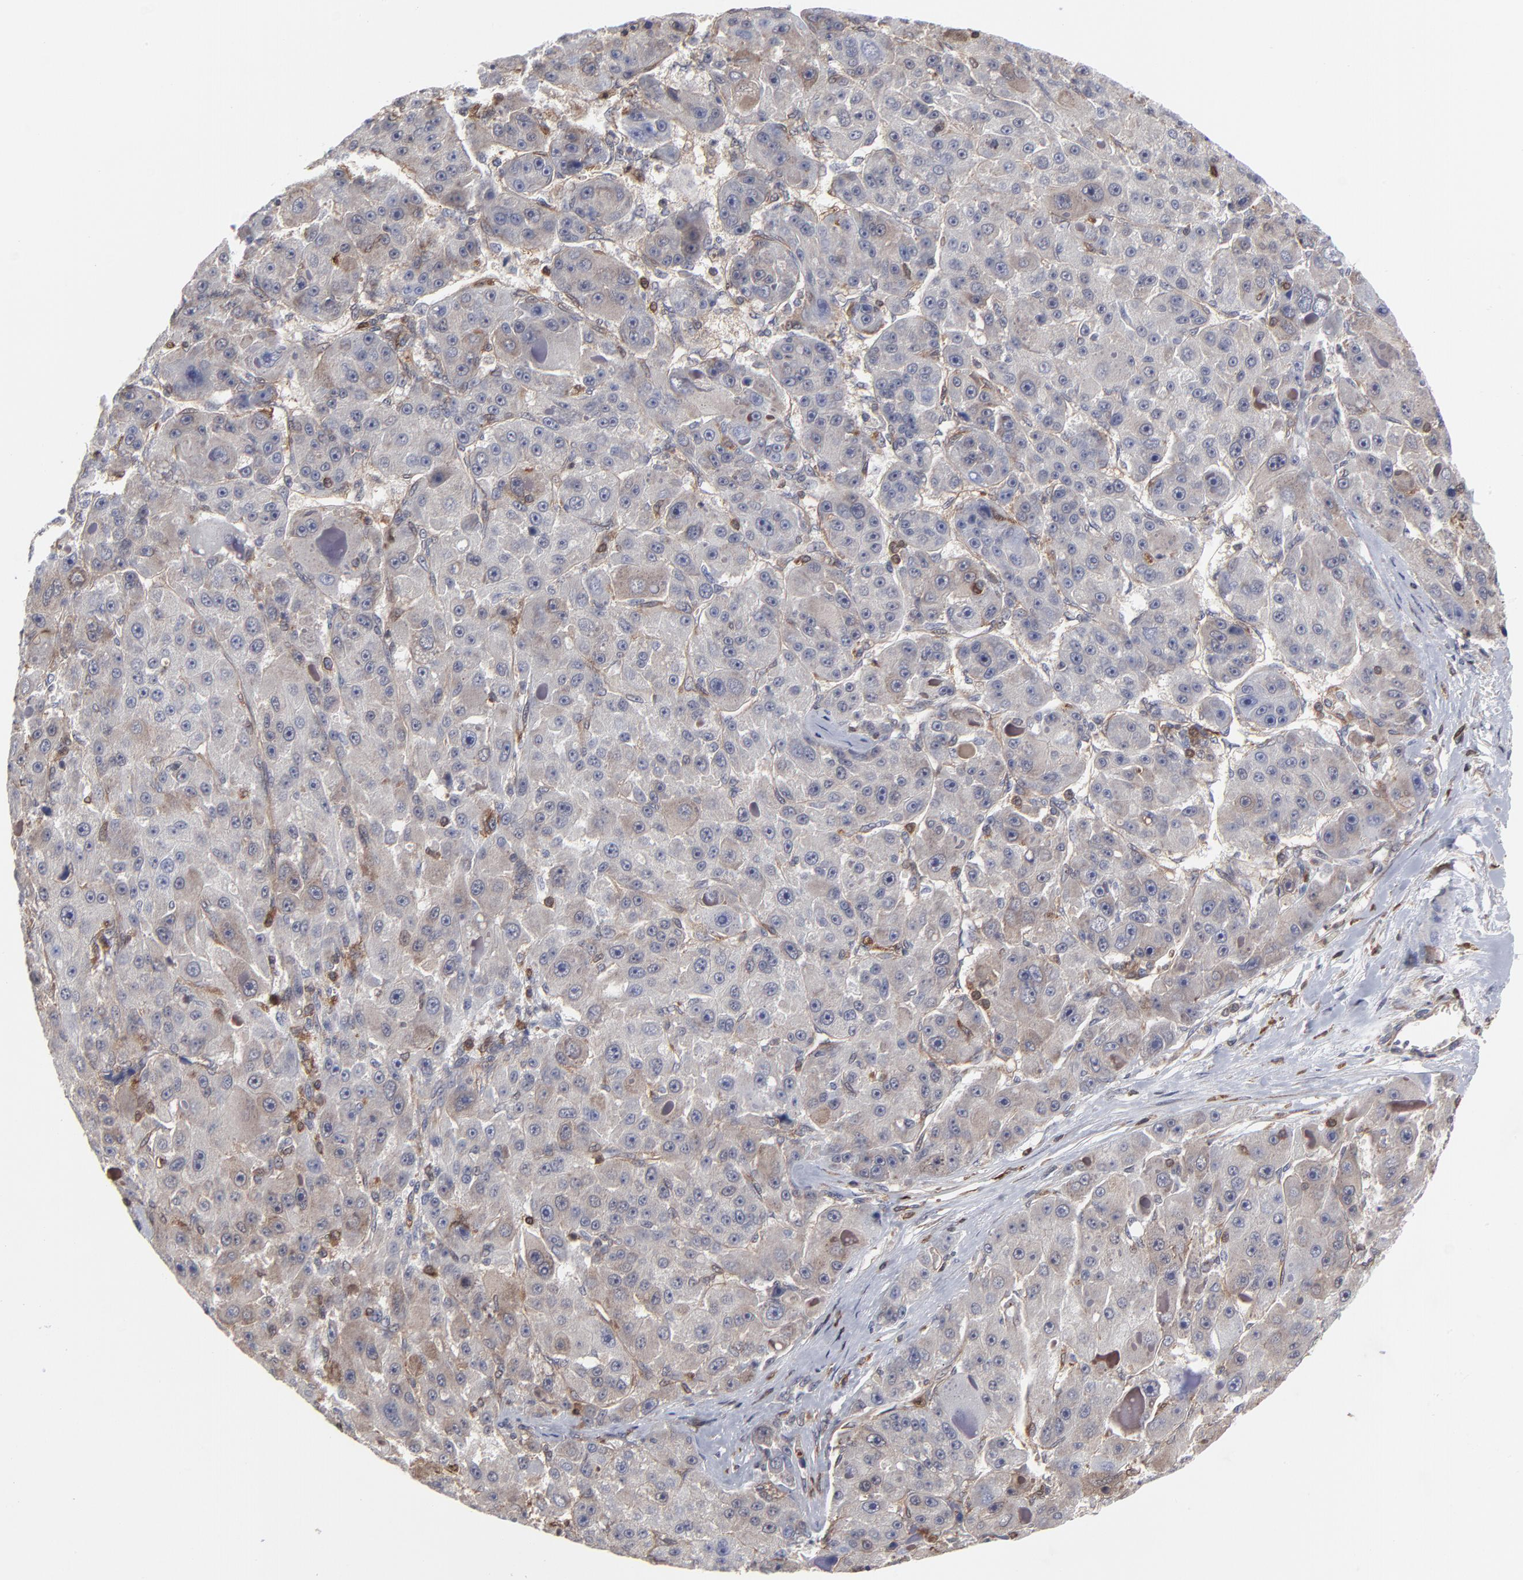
{"staining": {"intensity": "weak", "quantity": ">75%", "location": "cytoplasmic/membranous"}, "tissue": "liver cancer", "cell_type": "Tumor cells", "image_type": "cancer", "snomed": [{"axis": "morphology", "description": "Carcinoma, Hepatocellular, NOS"}, {"axis": "topography", "description": "Liver"}], "caption": "This image shows liver cancer stained with immunohistochemistry to label a protein in brown. The cytoplasmic/membranous of tumor cells show weak positivity for the protein. Nuclei are counter-stained blue.", "gene": "MAP2K1", "patient": {"sex": "male", "age": 76}}